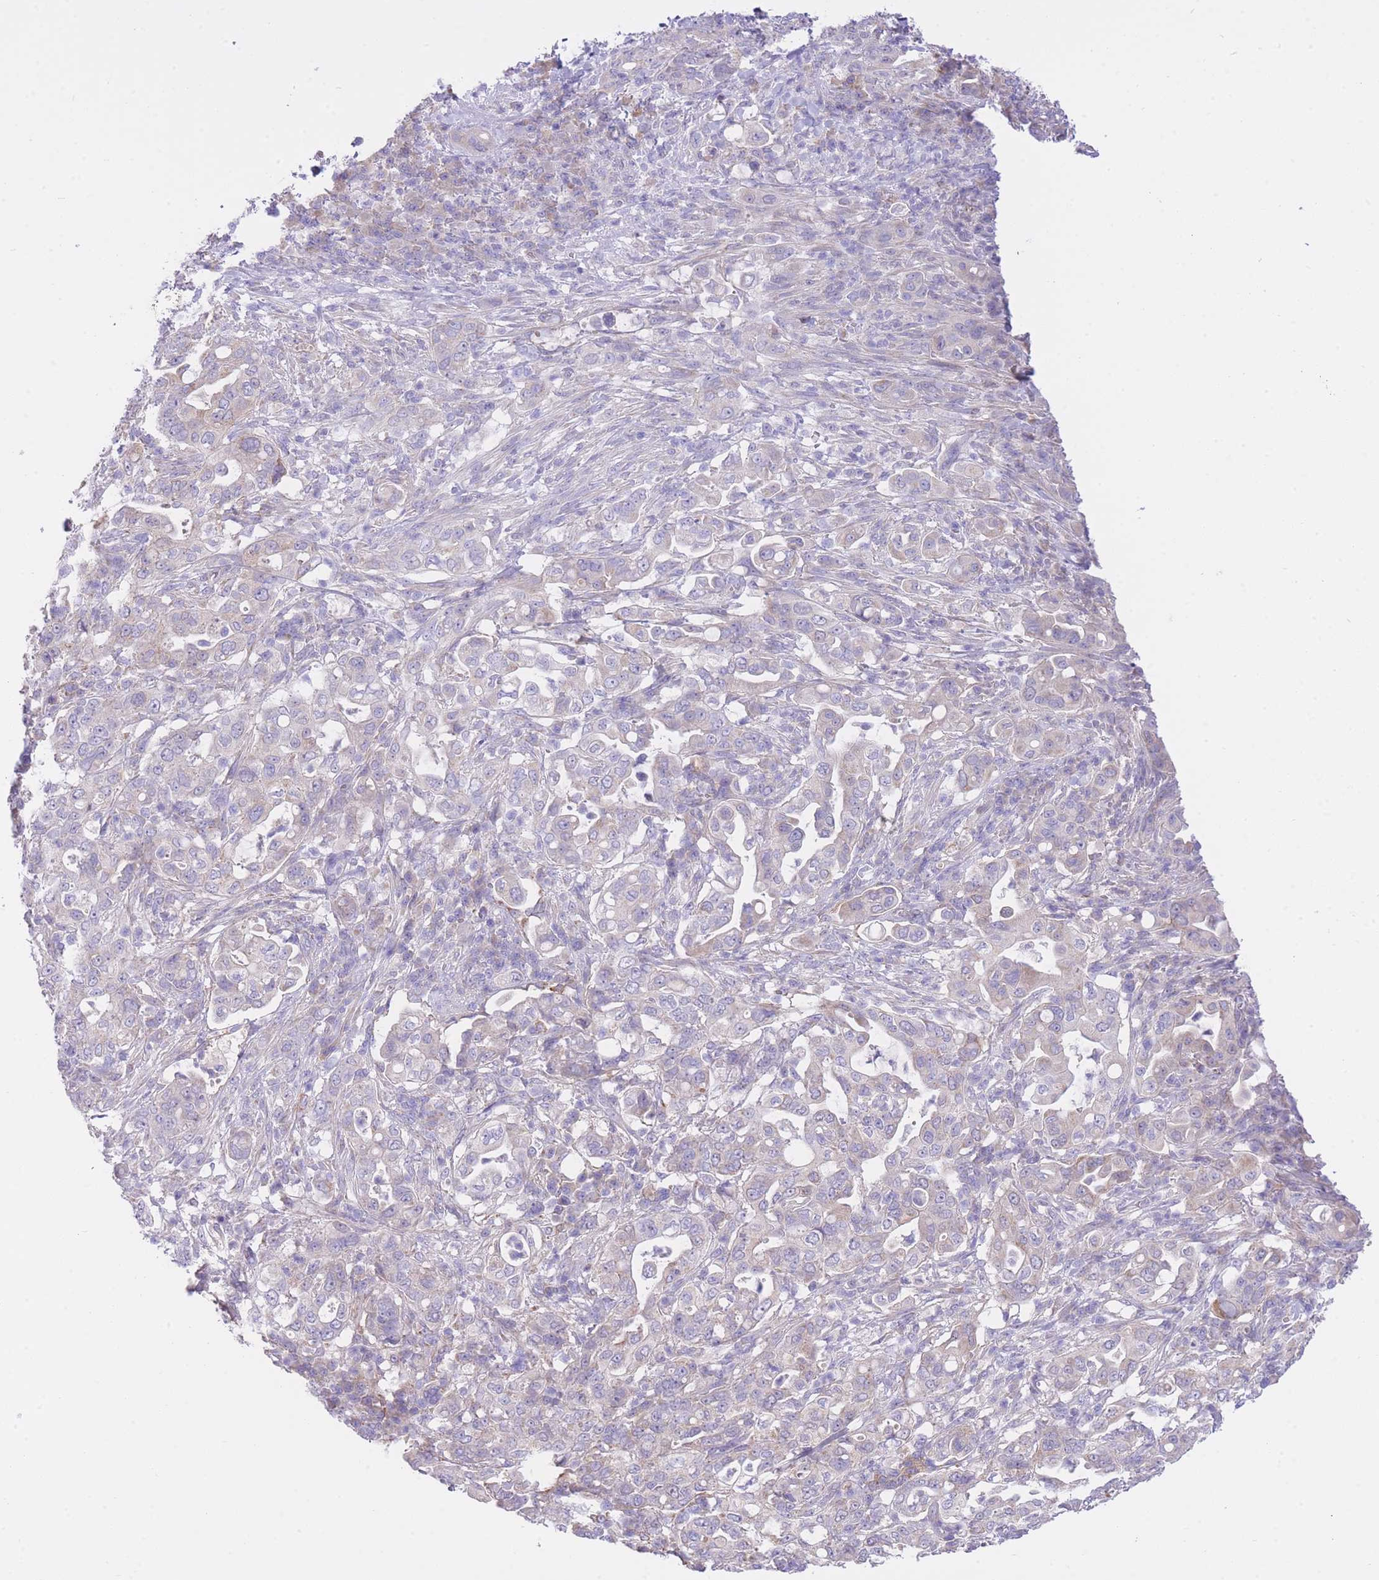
{"staining": {"intensity": "negative", "quantity": "none", "location": "none"}, "tissue": "pancreatic cancer", "cell_type": "Tumor cells", "image_type": "cancer", "snomed": [{"axis": "morphology", "description": "Normal tissue, NOS"}, {"axis": "morphology", "description": "Adenocarcinoma, NOS"}, {"axis": "topography", "description": "Lymph node"}, {"axis": "topography", "description": "Pancreas"}], "caption": "High power microscopy micrograph of an IHC micrograph of pancreatic adenocarcinoma, revealing no significant expression in tumor cells.", "gene": "PGM1", "patient": {"sex": "female", "age": 67}}